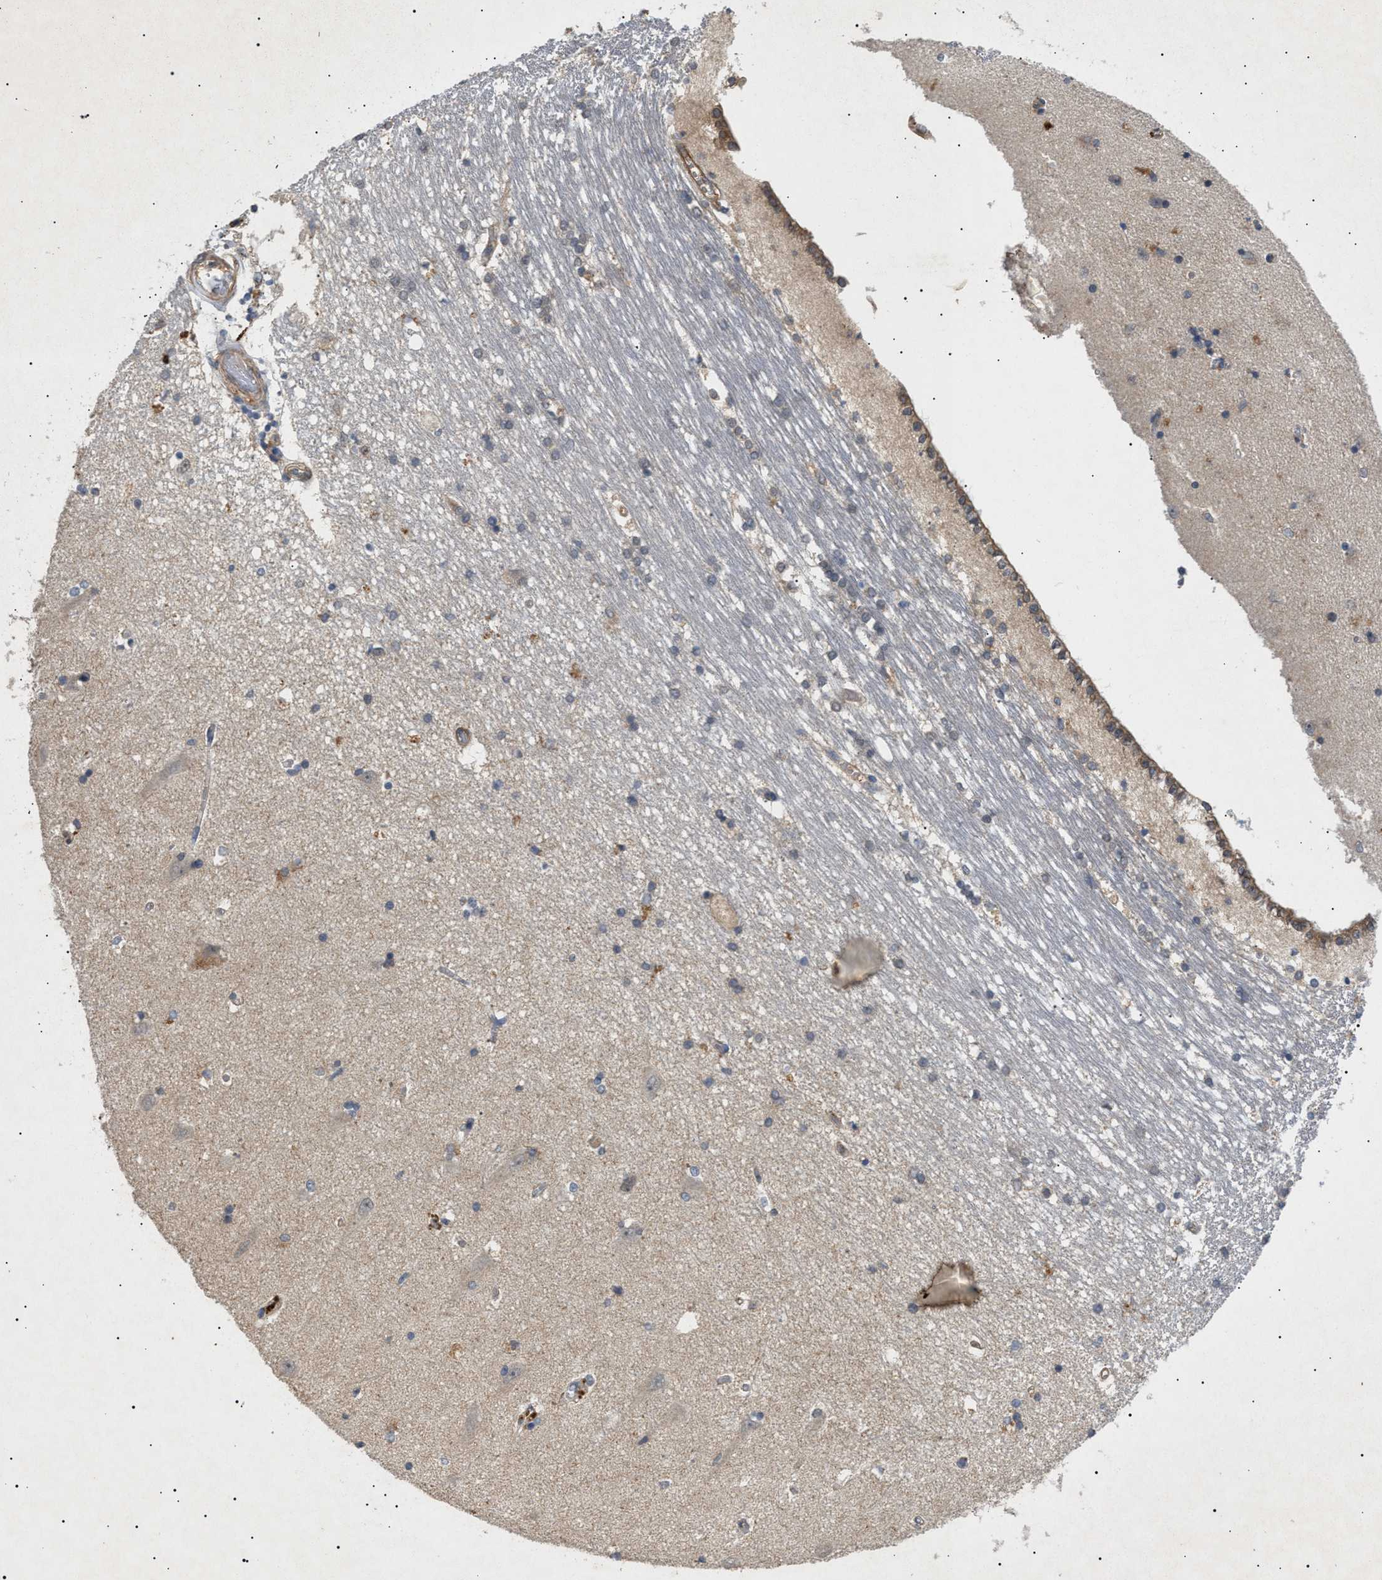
{"staining": {"intensity": "moderate", "quantity": "<25%", "location": "cytoplasmic/membranous"}, "tissue": "hippocampus", "cell_type": "Glial cells", "image_type": "normal", "snomed": [{"axis": "morphology", "description": "Normal tissue, NOS"}, {"axis": "topography", "description": "Hippocampus"}], "caption": "Immunohistochemical staining of unremarkable hippocampus shows low levels of moderate cytoplasmic/membranous expression in about <25% of glial cells.", "gene": "SIRT5", "patient": {"sex": "male", "age": 45}}